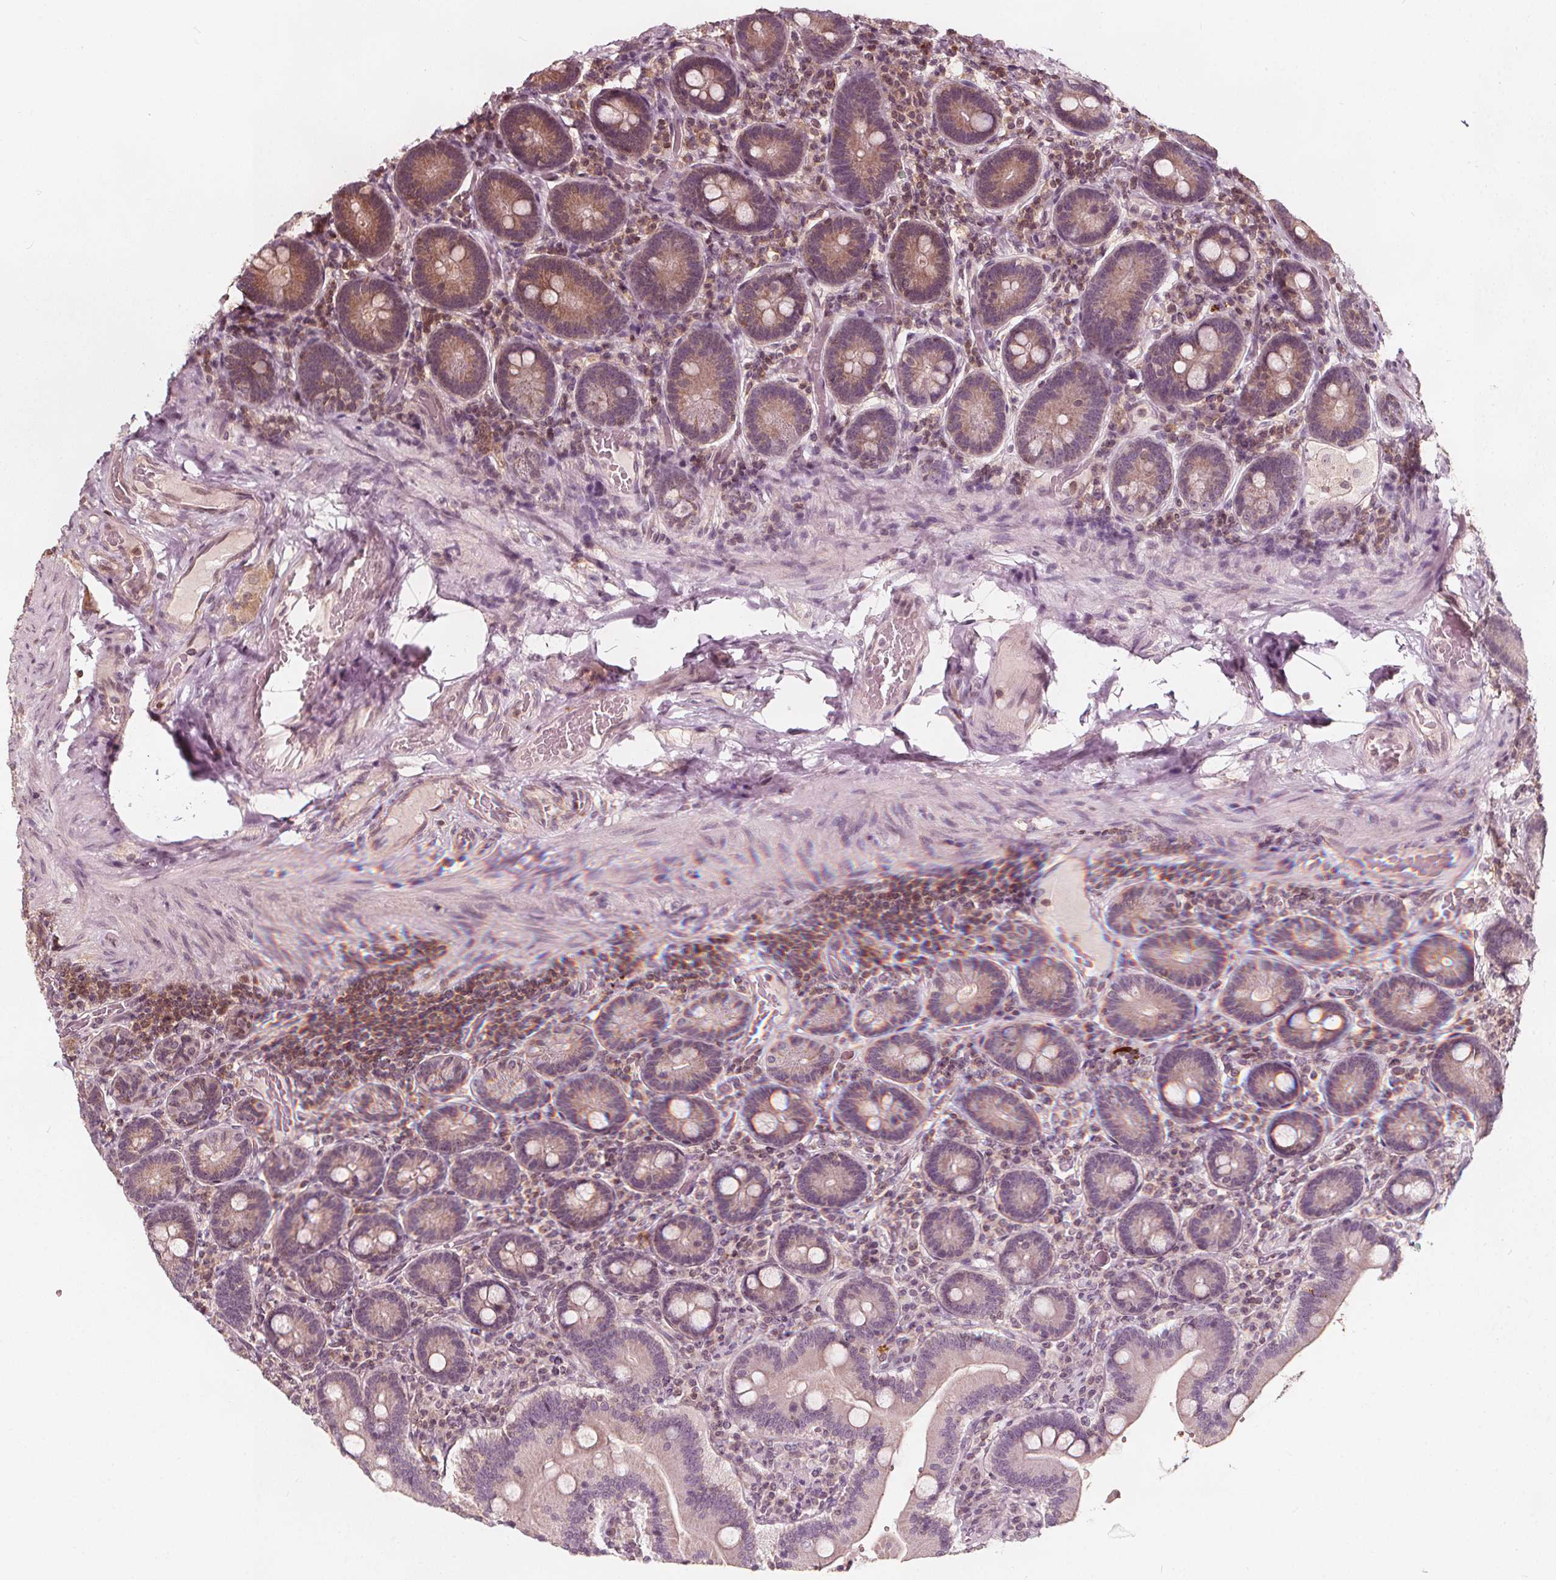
{"staining": {"intensity": "moderate", "quantity": ">75%", "location": "cytoplasmic/membranous"}, "tissue": "duodenum", "cell_type": "Glandular cells", "image_type": "normal", "snomed": [{"axis": "morphology", "description": "Normal tissue, NOS"}, {"axis": "topography", "description": "Duodenum"}], "caption": "Immunohistochemical staining of unremarkable duodenum demonstrates >75% levels of moderate cytoplasmic/membranous protein positivity in approximately >75% of glandular cells. The protein of interest is shown in brown color, while the nuclei are stained blue.", "gene": "AIP", "patient": {"sex": "female", "age": 62}}